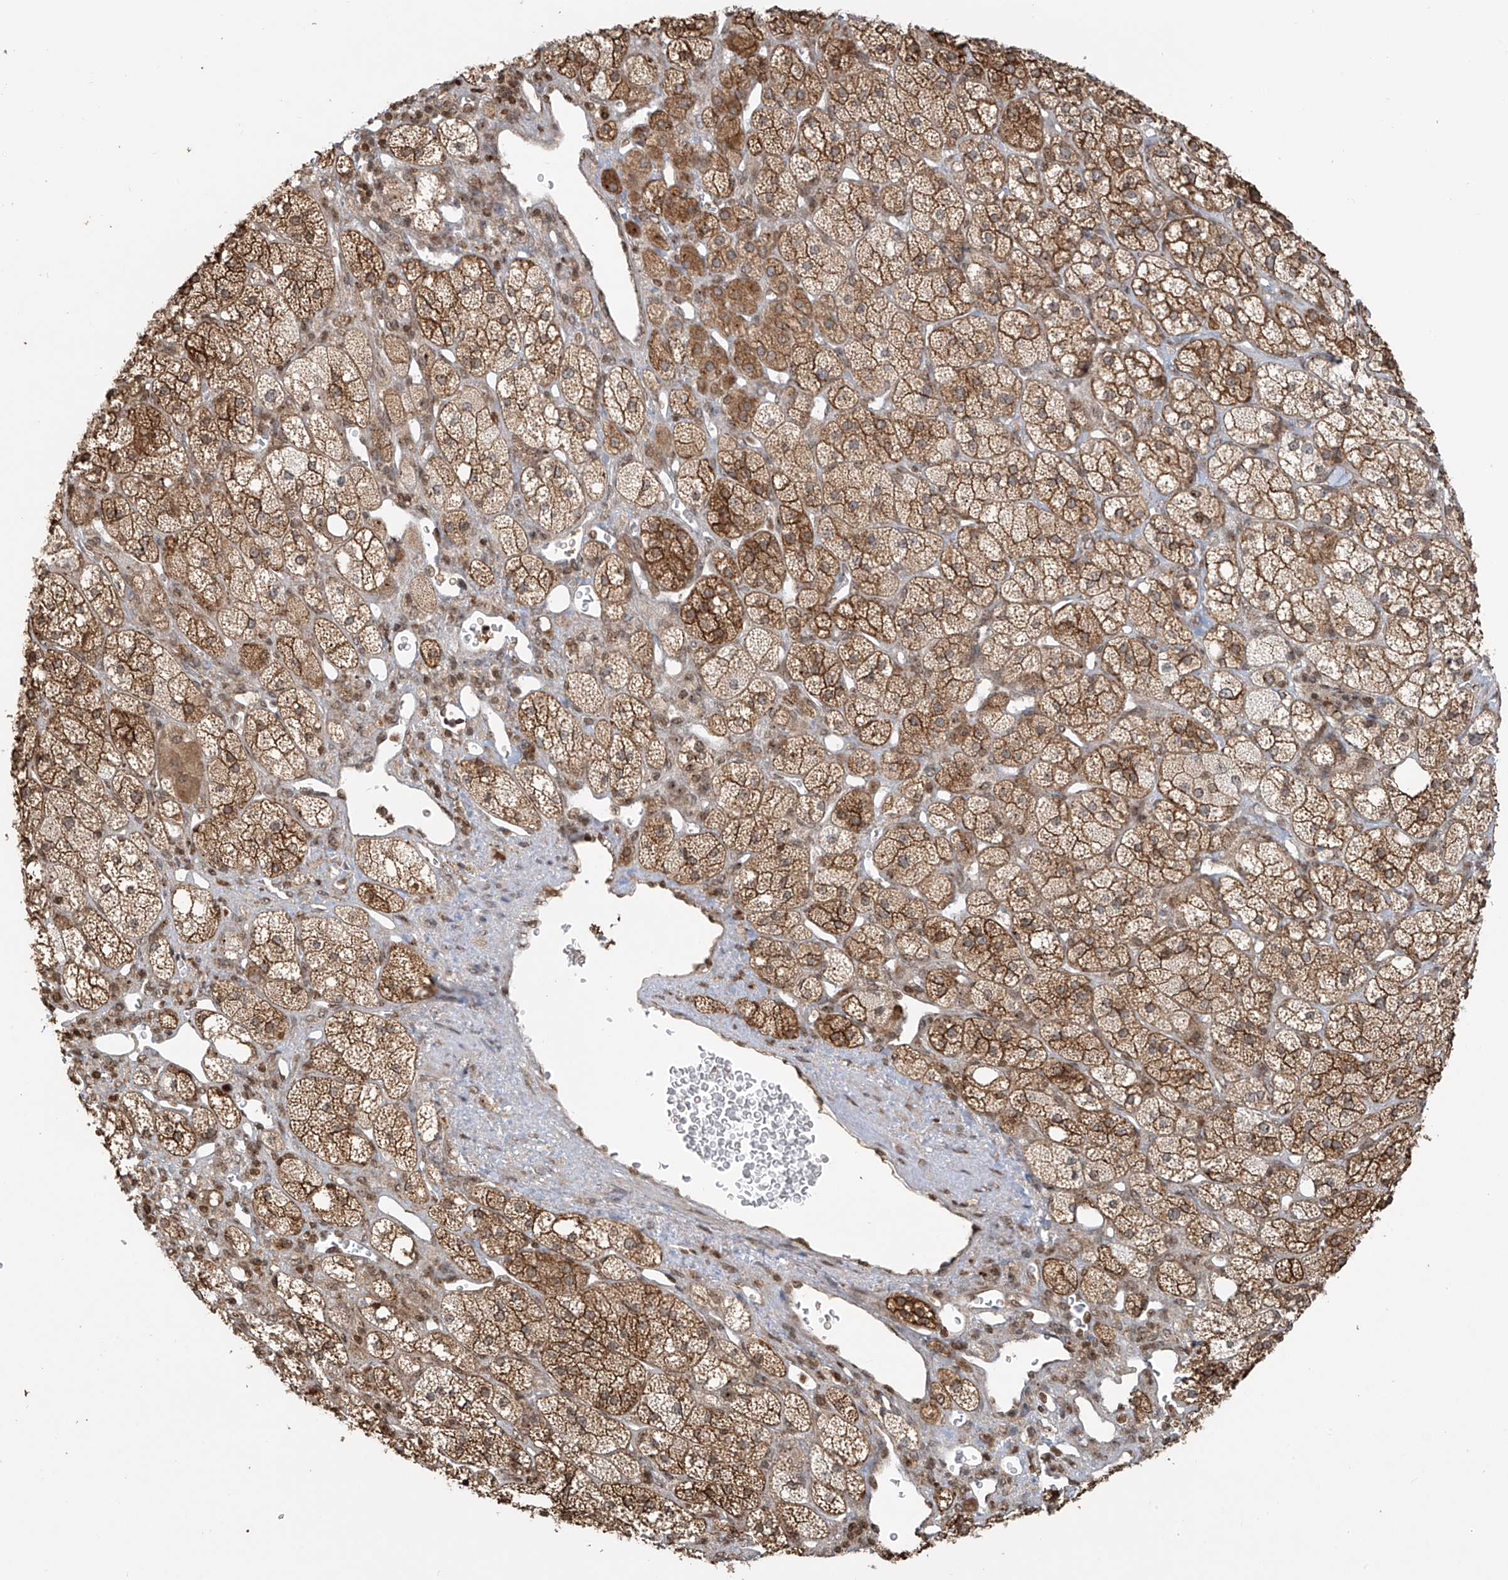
{"staining": {"intensity": "moderate", "quantity": ">75%", "location": "cytoplasmic/membranous"}, "tissue": "adrenal gland", "cell_type": "Glandular cells", "image_type": "normal", "snomed": [{"axis": "morphology", "description": "Normal tissue, NOS"}, {"axis": "topography", "description": "Adrenal gland"}], "caption": "IHC of unremarkable human adrenal gland shows medium levels of moderate cytoplasmic/membranous expression in approximately >75% of glandular cells. The staining was performed using DAB (3,3'-diaminobenzidine), with brown indicating positive protein expression. Nuclei are stained blue with hematoxylin.", "gene": "VMP1", "patient": {"sex": "male", "age": 61}}